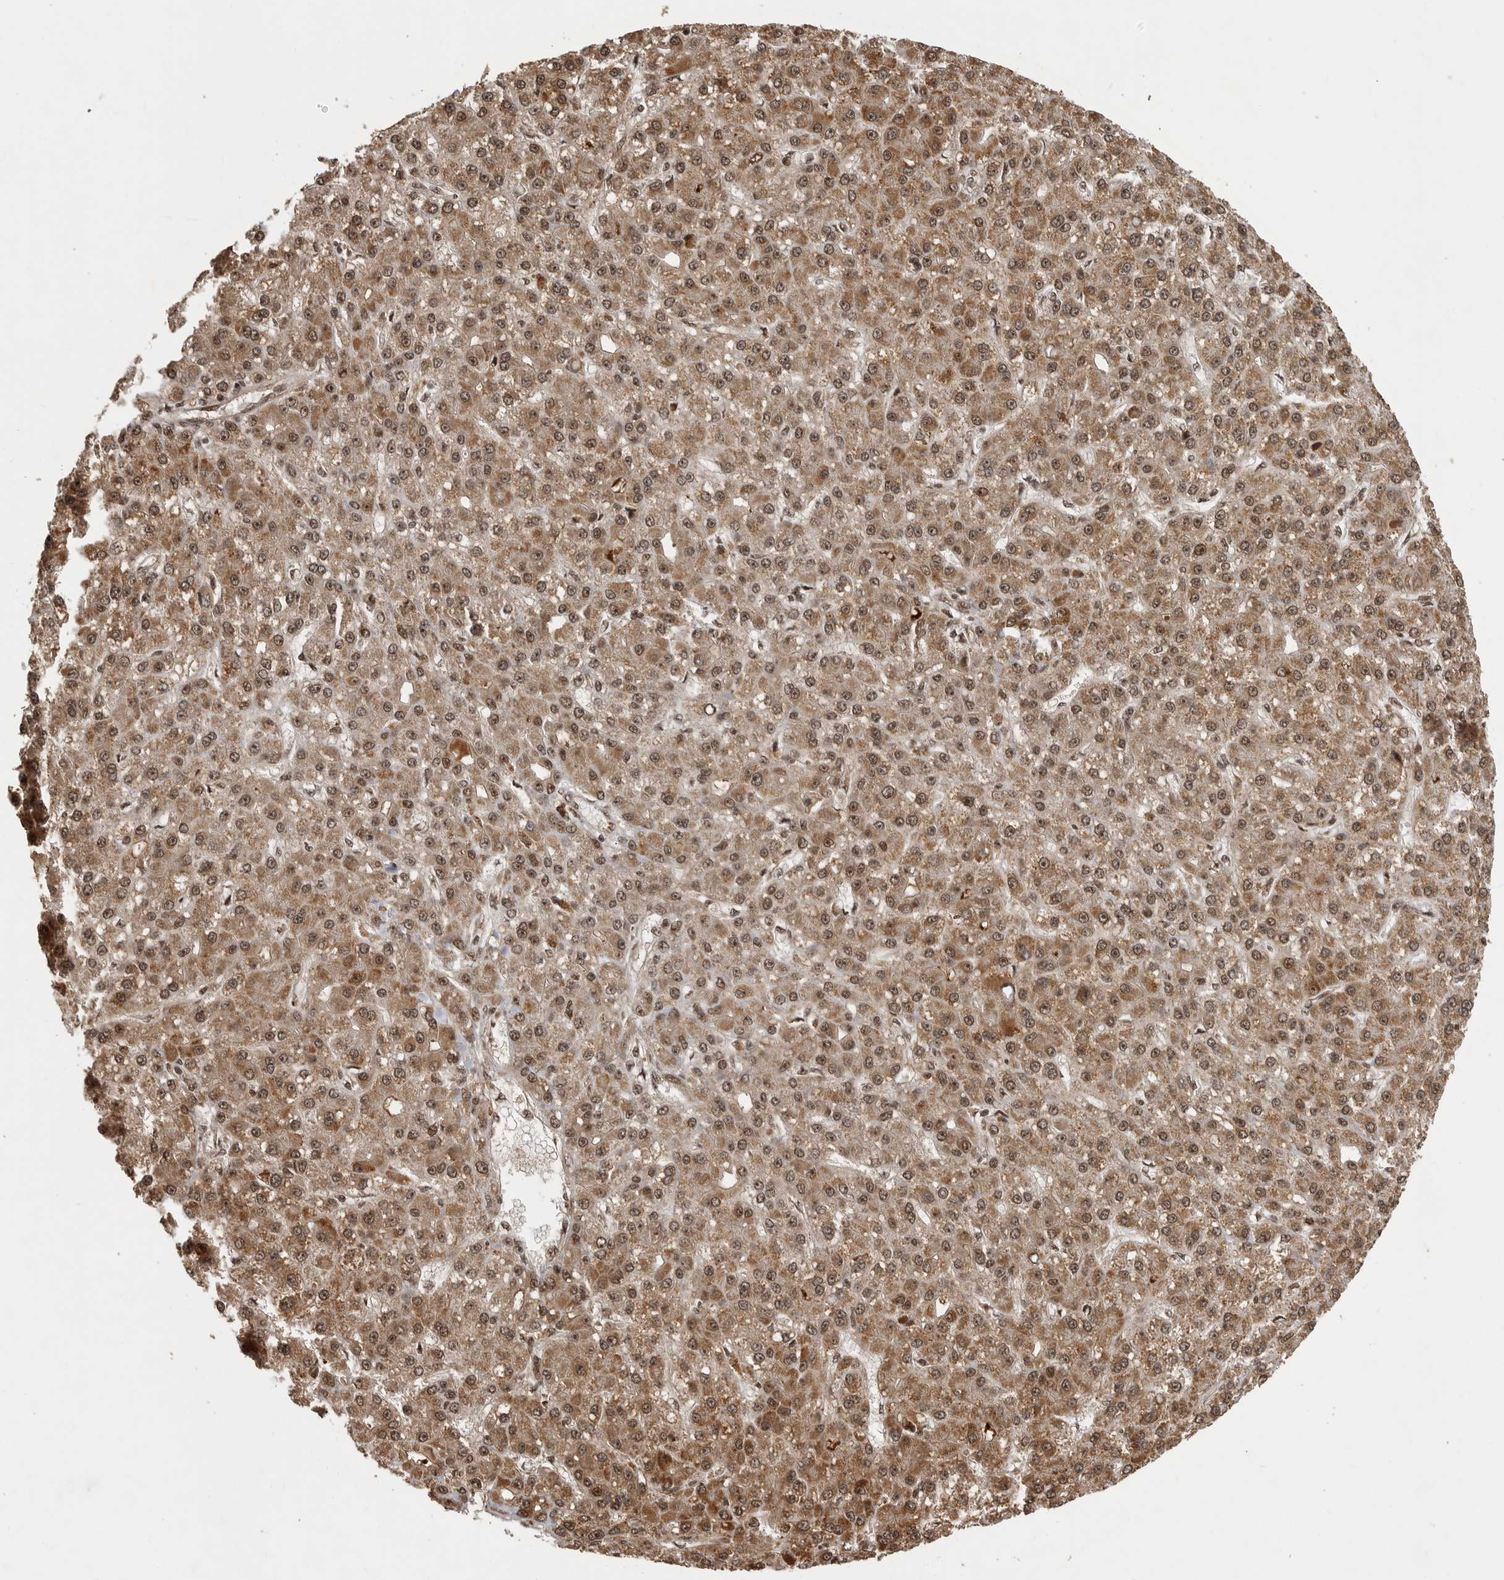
{"staining": {"intensity": "moderate", "quantity": ">75%", "location": "cytoplasmic/membranous,nuclear"}, "tissue": "liver cancer", "cell_type": "Tumor cells", "image_type": "cancer", "snomed": [{"axis": "morphology", "description": "Carcinoma, Hepatocellular, NOS"}, {"axis": "topography", "description": "Liver"}], "caption": "Immunohistochemical staining of human hepatocellular carcinoma (liver) reveals moderate cytoplasmic/membranous and nuclear protein expression in about >75% of tumor cells. (DAB IHC, brown staining for protein, blue staining for nuclei).", "gene": "PPP1R8", "patient": {"sex": "male", "age": 67}}